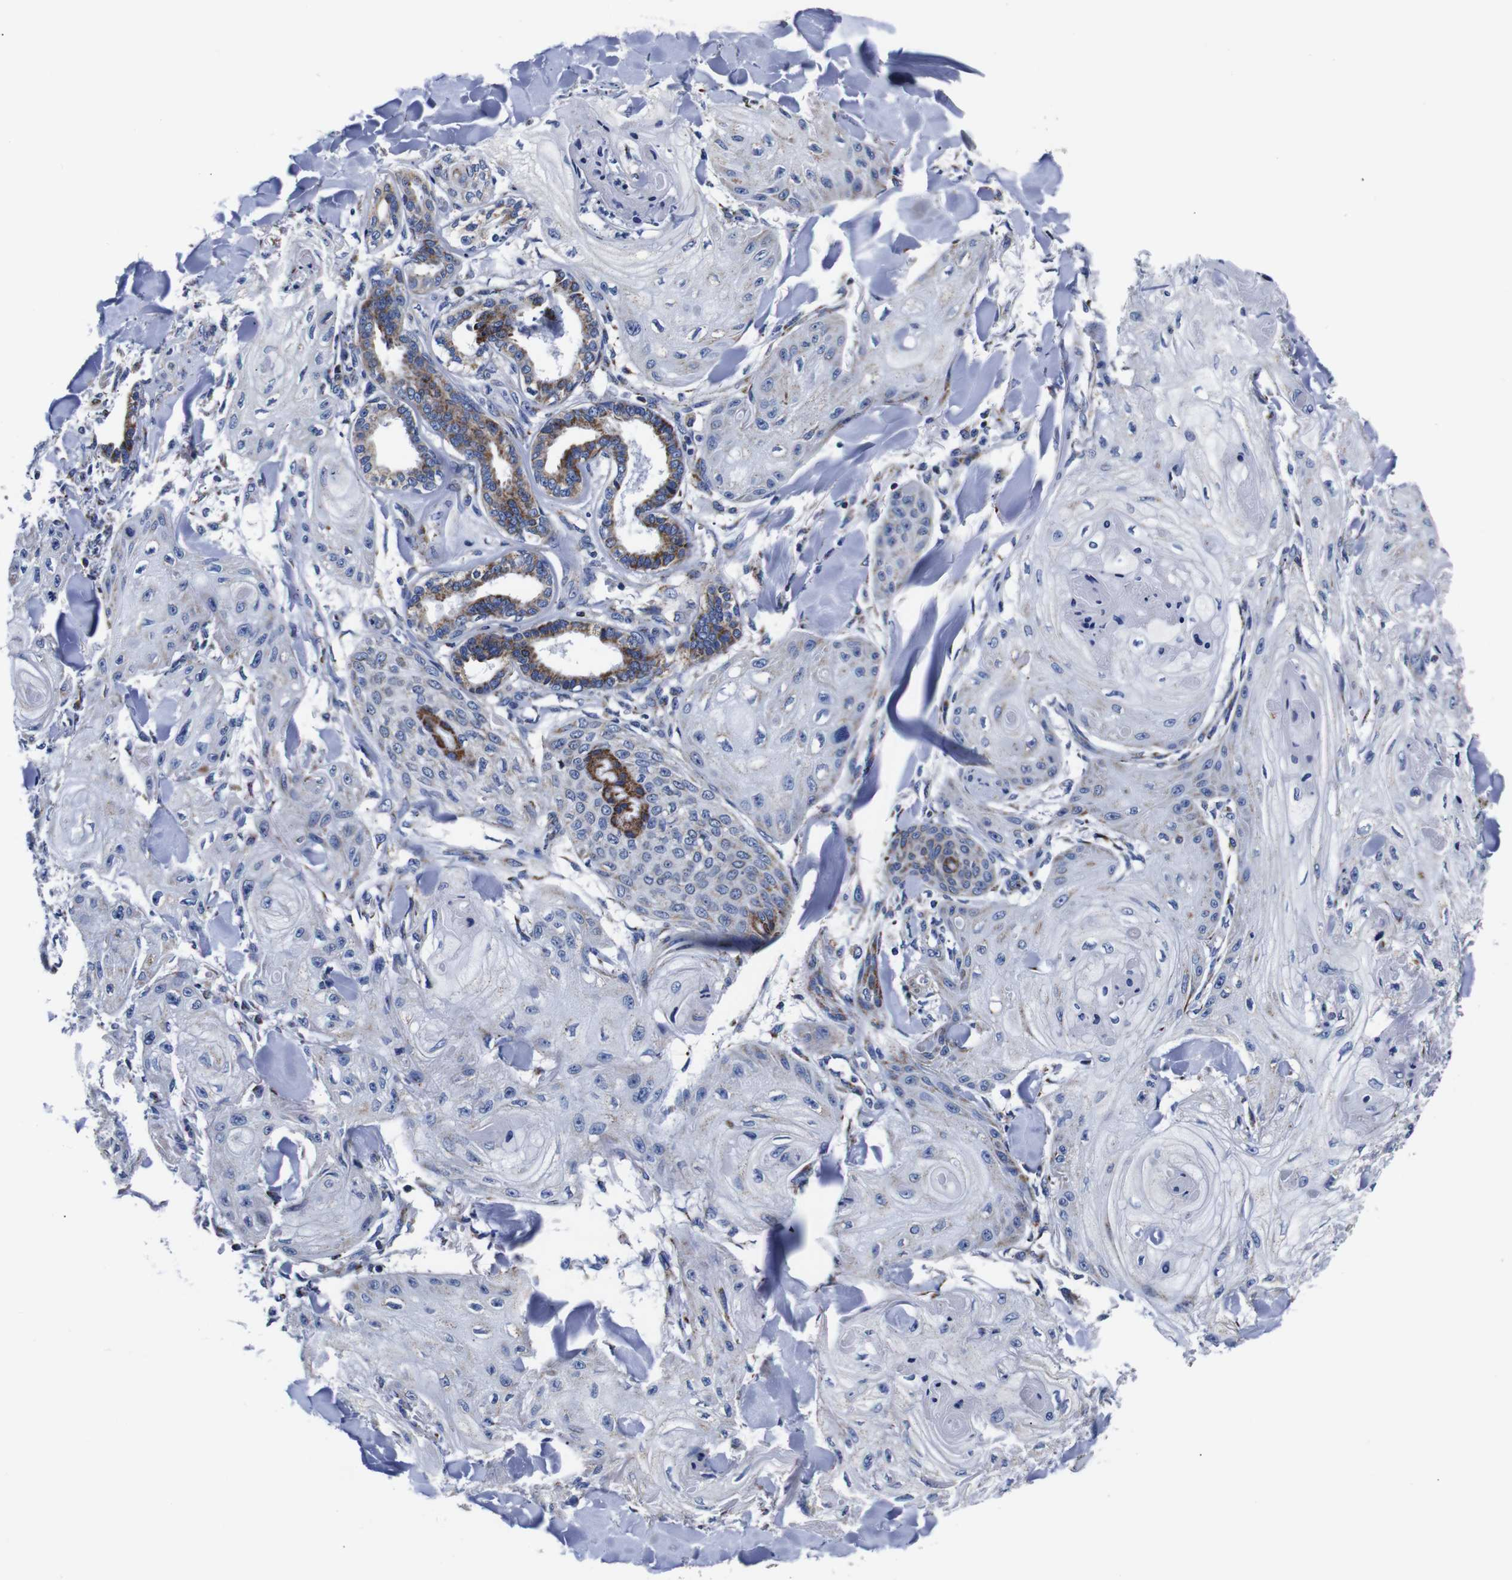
{"staining": {"intensity": "weak", "quantity": "<25%", "location": "cytoplasmic/membranous"}, "tissue": "skin cancer", "cell_type": "Tumor cells", "image_type": "cancer", "snomed": [{"axis": "morphology", "description": "Squamous cell carcinoma, NOS"}, {"axis": "topography", "description": "Skin"}], "caption": "Immunohistochemistry (IHC) photomicrograph of human skin squamous cell carcinoma stained for a protein (brown), which shows no staining in tumor cells.", "gene": "FKBP9", "patient": {"sex": "male", "age": 74}}